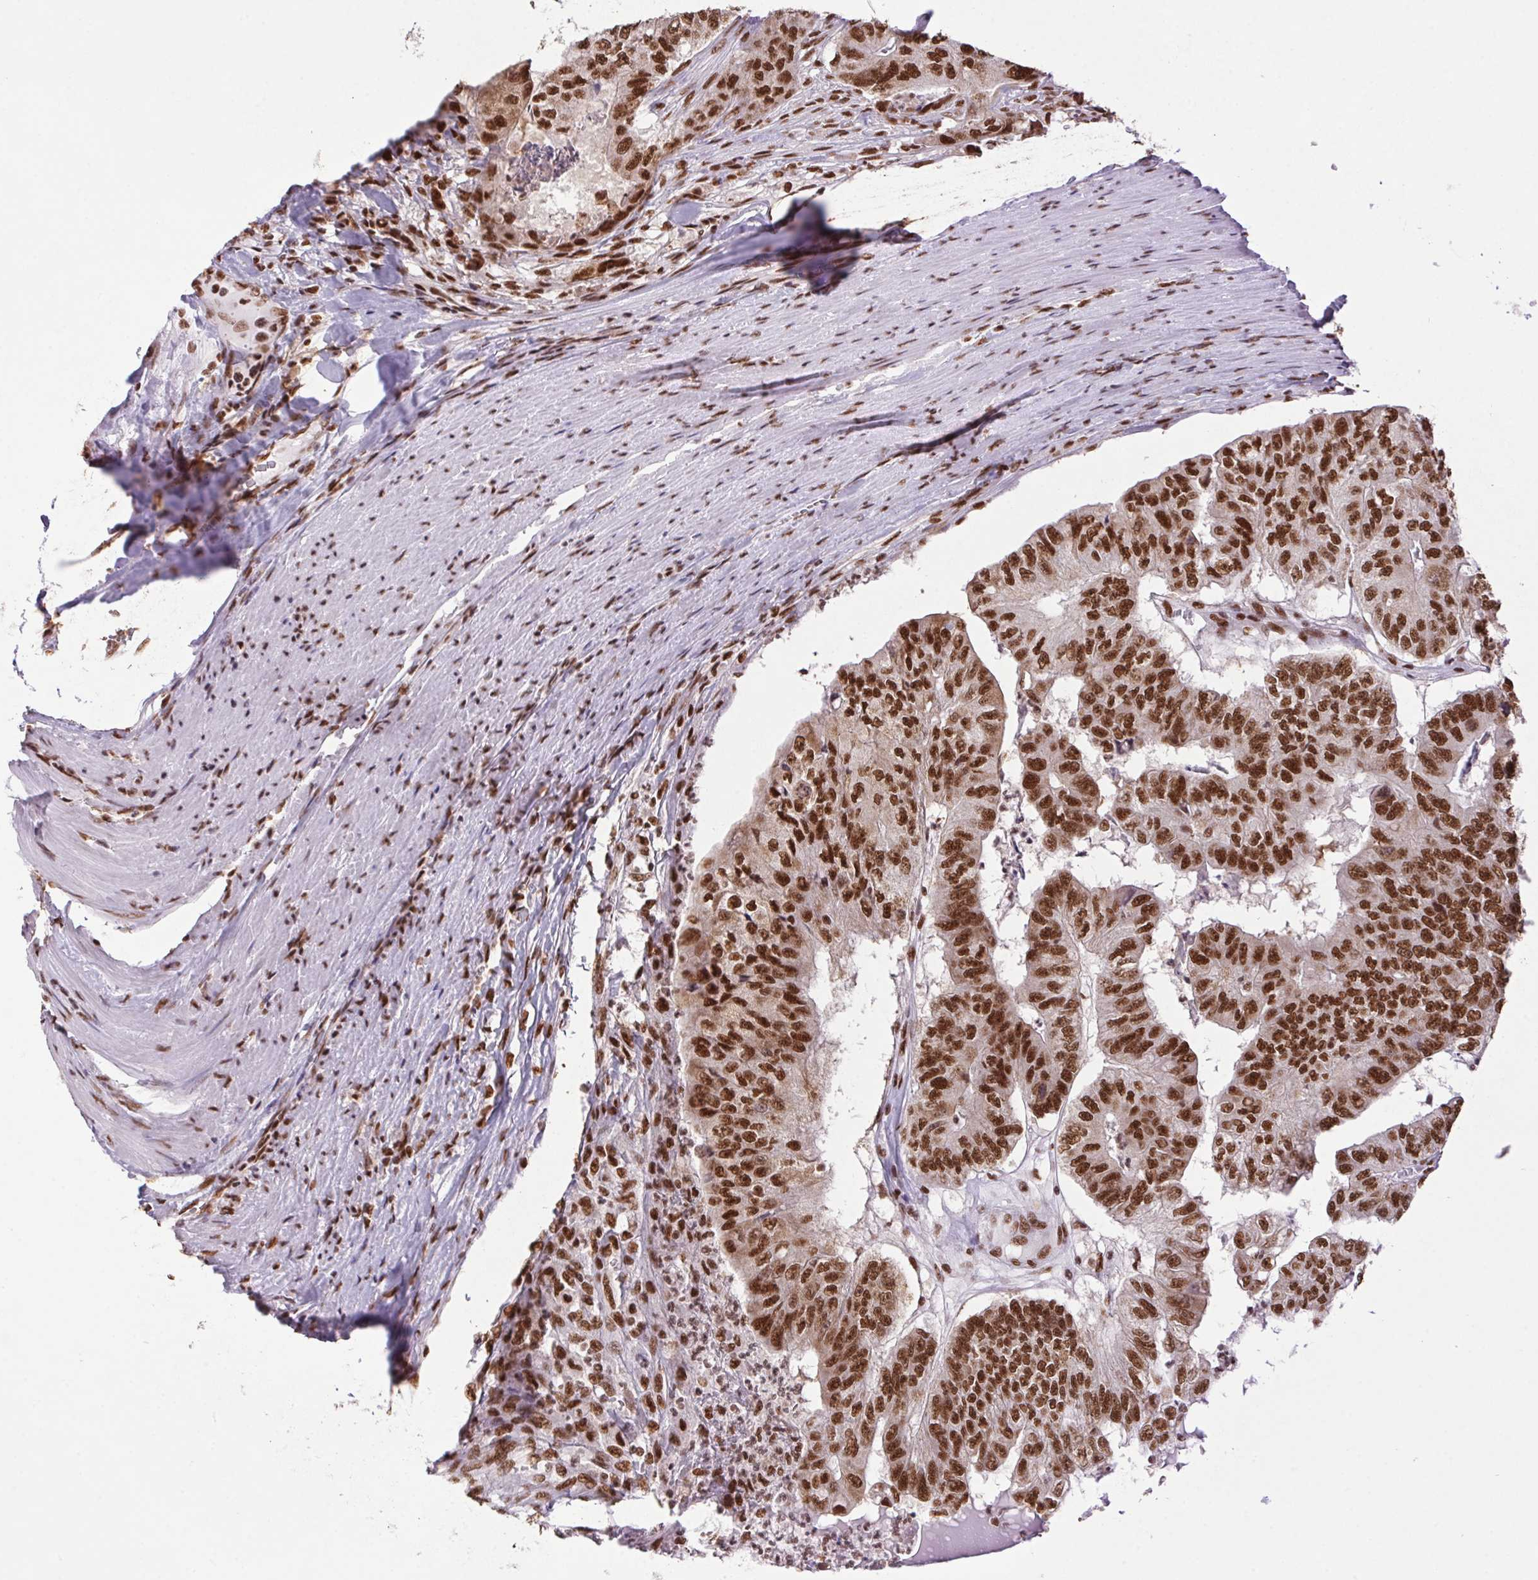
{"staining": {"intensity": "strong", "quantity": ">75%", "location": "nuclear"}, "tissue": "colorectal cancer", "cell_type": "Tumor cells", "image_type": "cancer", "snomed": [{"axis": "morphology", "description": "Adenocarcinoma, NOS"}, {"axis": "topography", "description": "Colon"}], "caption": "DAB immunohistochemical staining of colorectal cancer (adenocarcinoma) demonstrates strong nuclear protein expression in approximately >75% of tumor cells. The staining was performed using DAB (3,3'-diaminobenzidine) to visualize the protein expression in brown, while the nuclei were stained in blue with hematoxylin (Magnification: 20x).", "gene": "ZNF207", "patient": {"sex": "female", "age": 67}}